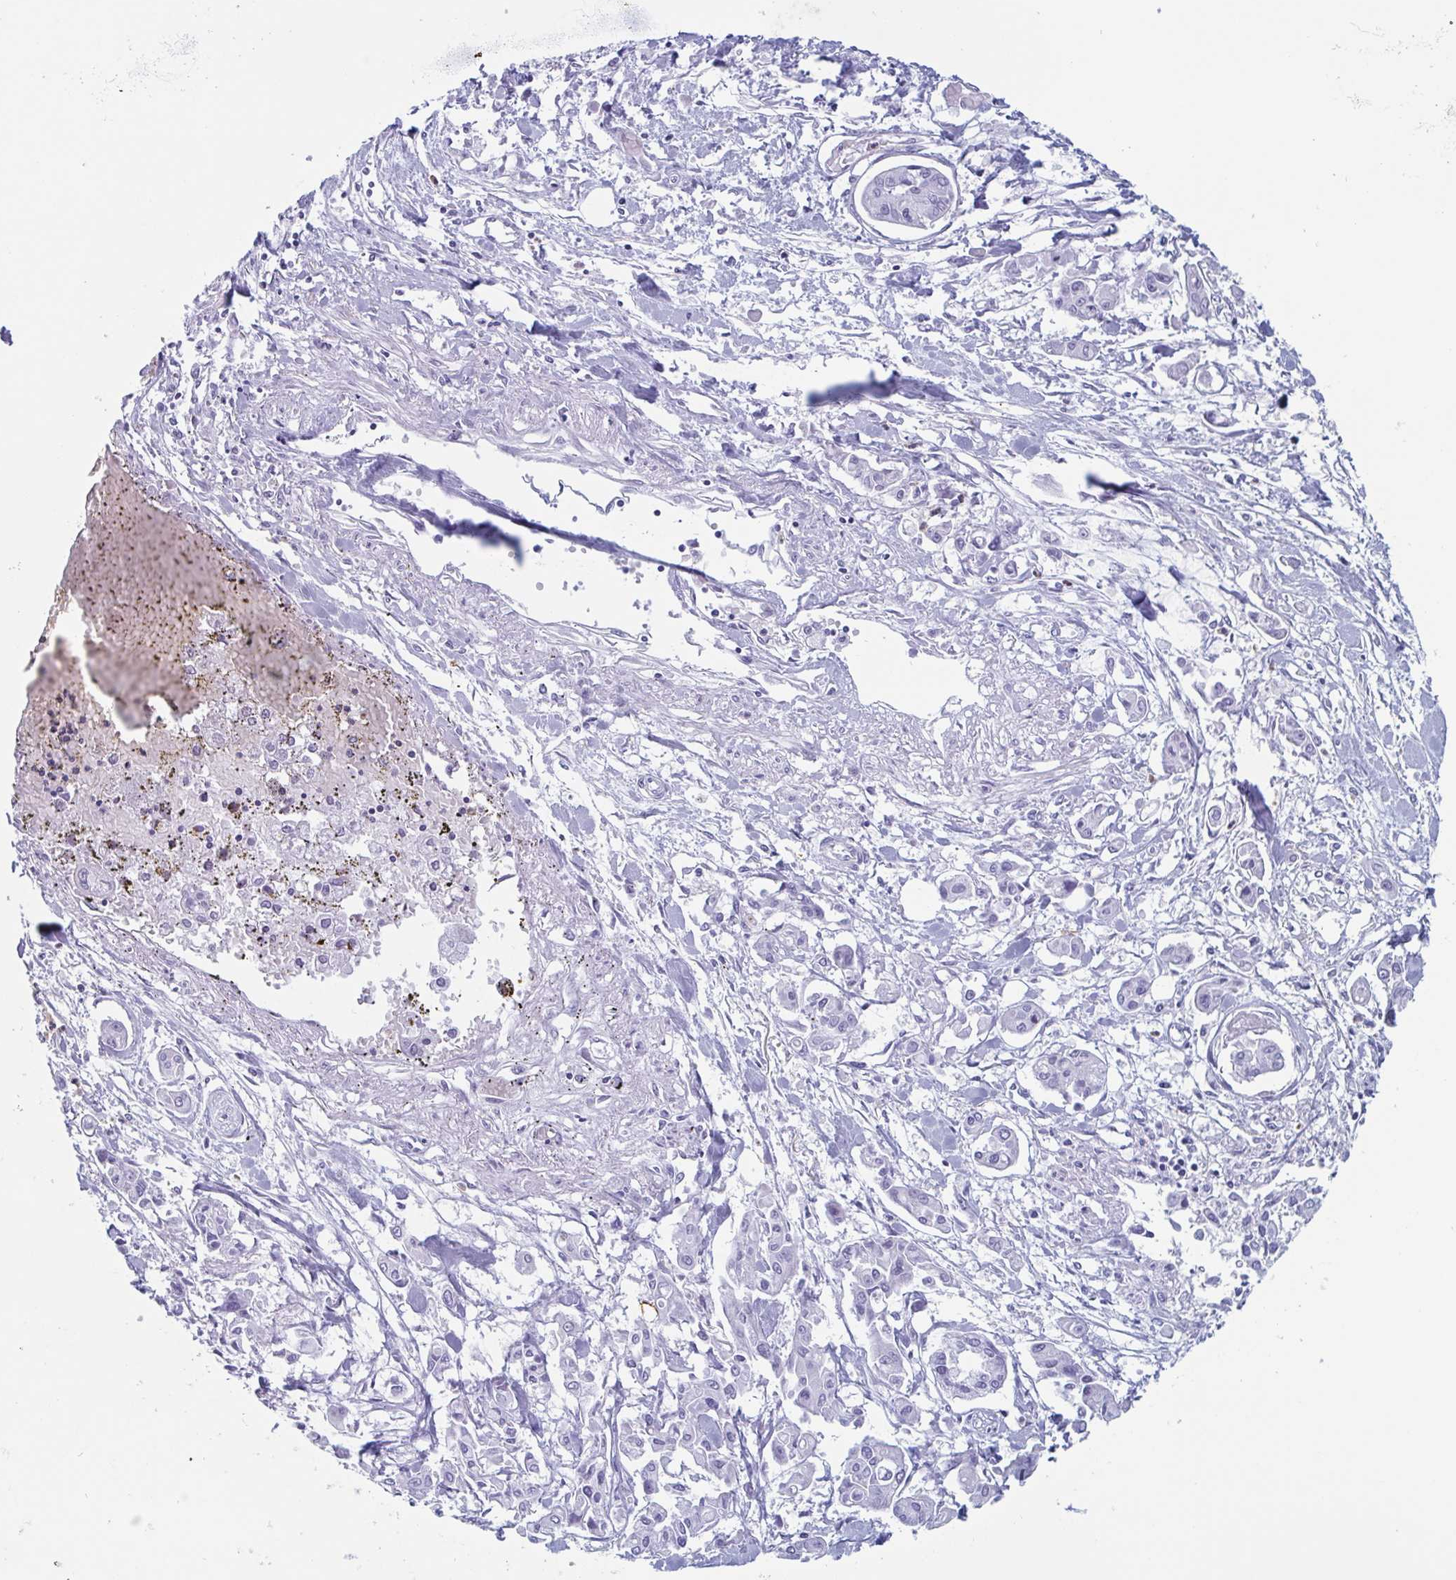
{"staining": {"intensity": "negative", "quantity": "none", "location": "none"}, "tissue": "pancreatic cancer", "cell_type": "Tumor cells", "image_type": "cancer", "snomed": [{"axis": "morphology", "description": "Adenocarcinoma, NOS"}, {"axis": "topography", "description": "Pancreas"}], "caption": "An immunohistochemistry (IHC) image of pancreatic cancer (adenocarcinoma) is shown. There is no staining in tumor cells of pancreatic cancer (adenocarcinoma).", "gene": "BPI", "patient": {"sex": "male", "age": 61}}